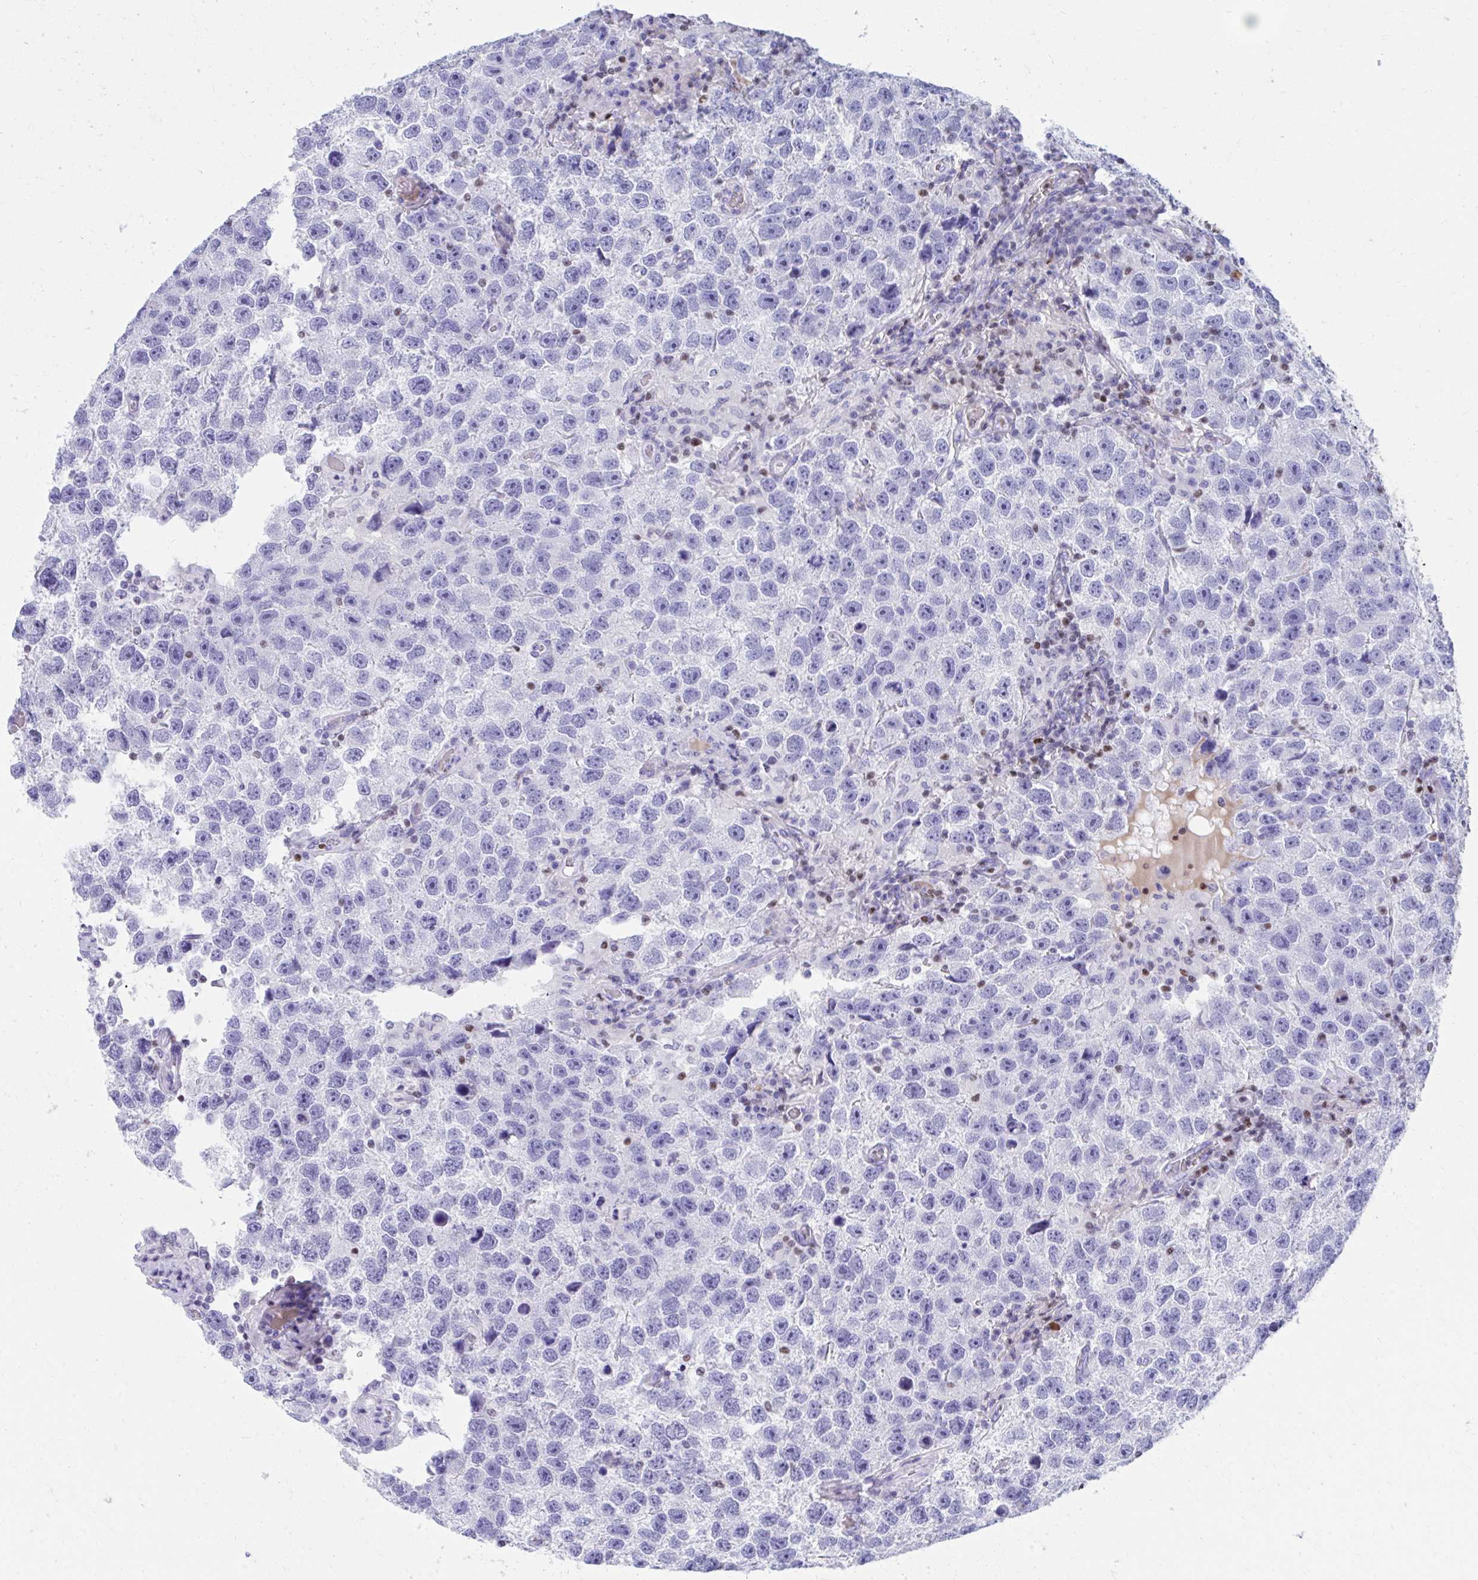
{"staining": {"intensity": "negative", "quantity": "none", "location": "none"}, "tissue": "testis cancer", "cell_type": "Tumor cells", "image_type": "cancer", "snomed": [{"axis": "morphology", "description": "Seminoma, NOS"}, {"axis": "topography", "description": "Testis"}], "caption": "The IHC micrograph has no significant positivity in tumor cells of seminoma (testis) tissue.", "gene": "RUNX3", "patient": {"sex": "male", "age": 26}}